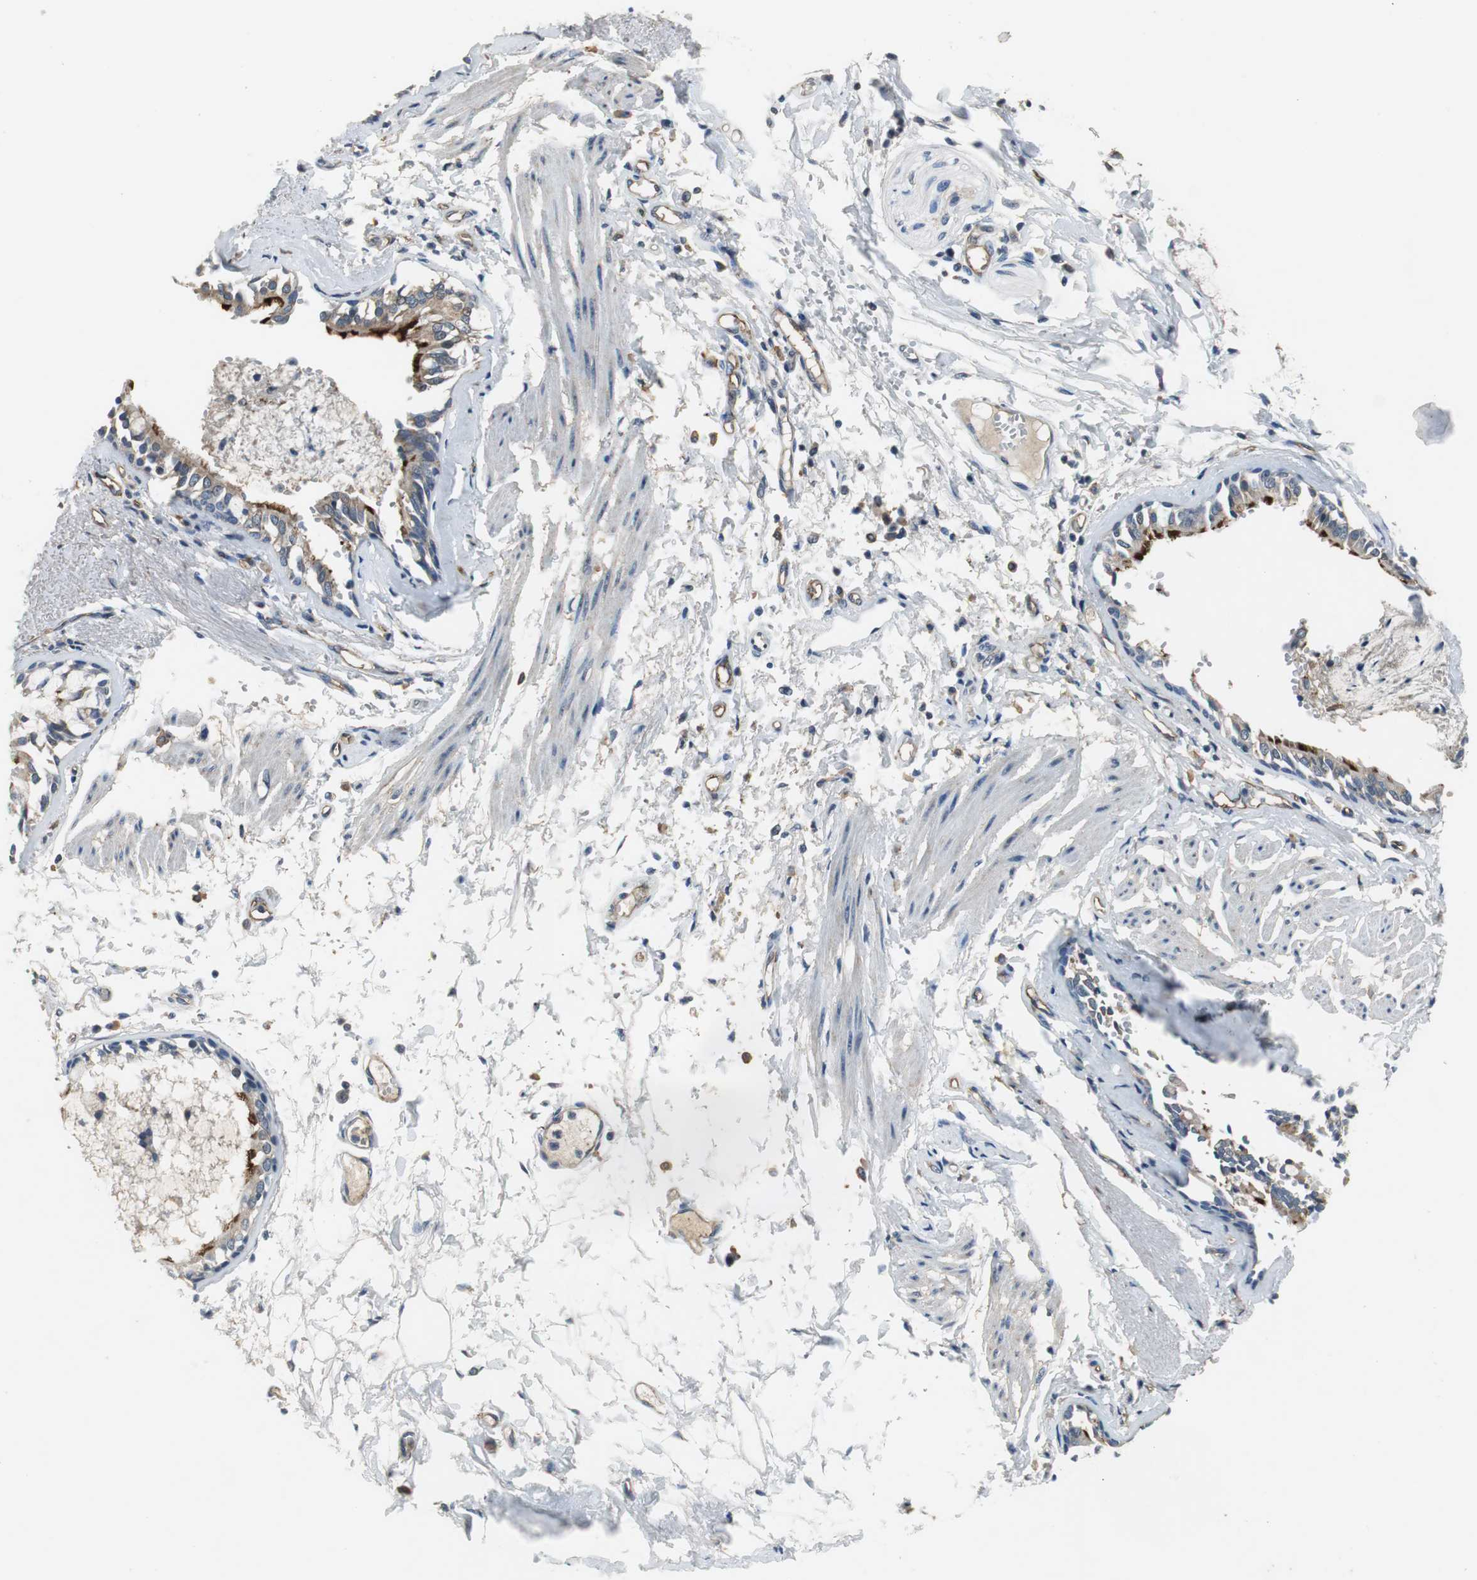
{"staining": {"intensity": "strong", "quantity": "25%-75%", "location": "cytoplasmic/membranous"}, "tissue": "bronchus", "cell_type": "Respiratory epithelial cells", "image_type": "normal", "snomed": [{"axis": "morphology", "description": "Normal tissue, NOS"}, {"axis": "topography", "description": "Bronchus"}, {"axis": "topography", "description": "Lung"}], "caption": "Immunohistochemical staining of benign human bronchus reveals high levels of strong cytoplasmic/membranous positivity in approximately 25%-75% of respiratory epithelial cells.", "gene": "MTIF2", "patient": {"sex": "female", "age": 56}}